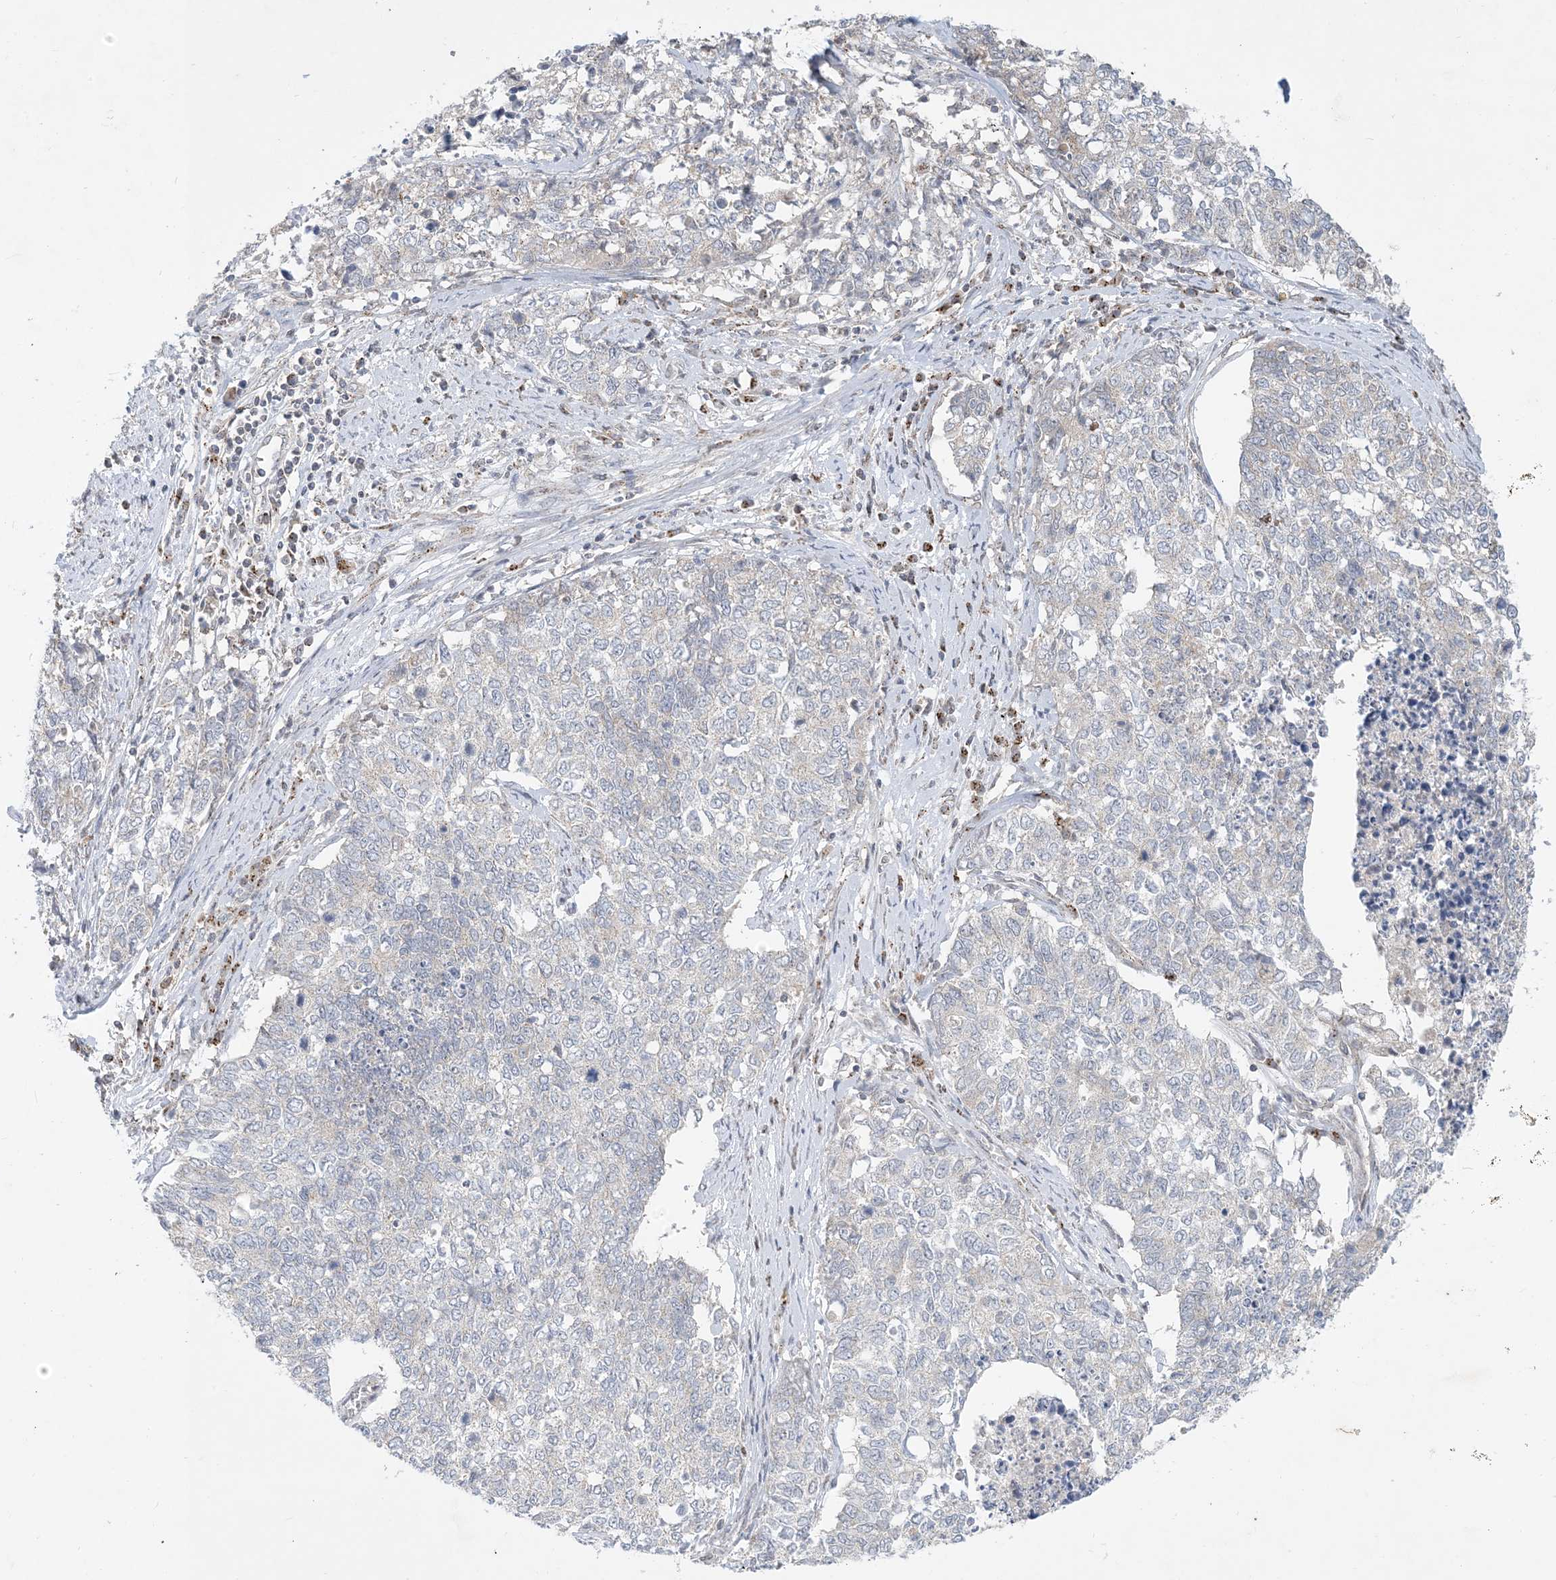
{"staining": {"intensity": "negative", "quantity": "none", "location": "none"}, "tissue": "cervical cancer", "cell_type": "Tumor cells", "image_type": "cancer", "snomed": [{"axis": "morphology", "description": "Squamous cell carcinoma, NOS"}, {"axis": "topography", "description": "Cervix"}], "caption": "IHC photomicrograph of squamous cell carcinoma (cervical) stained for a protein (brown), which demonstrates no staining in tumor cells. Brightfield microscopy of immunohistochemistry stained with DAB (brown) and hematoxylin (blue), captured at high magnification.", "gene": "CCDC14", "patient": {"sex": "female", "age": 63}}